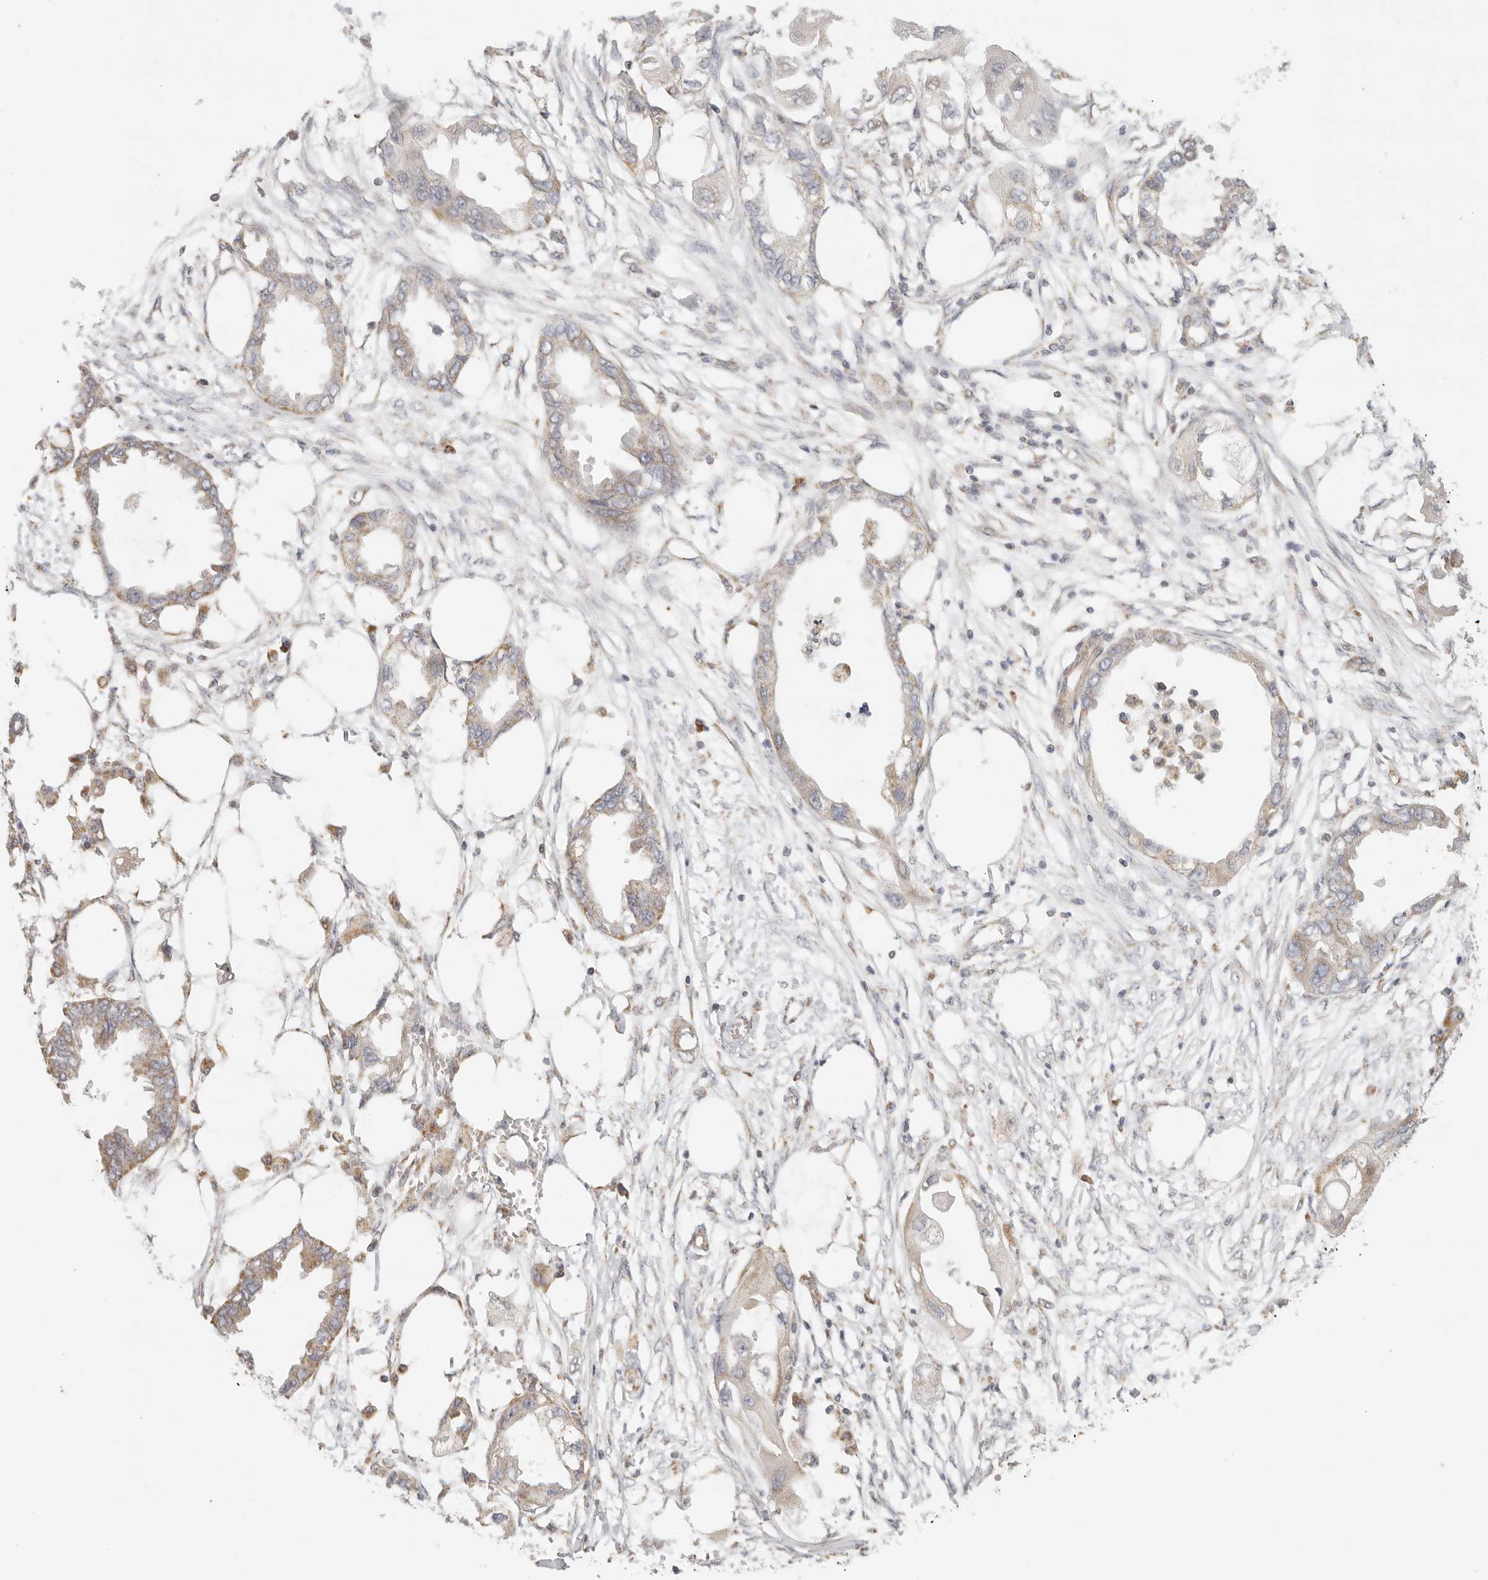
{"staining": {"intensity": "moderate", "quantity": ">75%", "location": "cytoplasmic/membranous"}, "tissue": "endometrial cancer", "cell_type": "Tumor cells", "image_type": "cancer", "snomed": [{"axis": "morphology", "description": "Adenocarcinoma, NOS"}, {"axis": "morphology", "description": "Adenocarcinoma, metastatic, NOS"}, {"axis": "topography", "description": "Adipose tissue"}, {"axis": "topography", "description": "Endometrium"}], "caption": "Brown immunohistochemical staining in metastatic adenocarcinoma (endometrial) shows moderate cytoplasmic/membranous staining in approximately >75% of tumor cells.", "gene": "KDF1", "patient": {"sex": "female", "age": 67}}